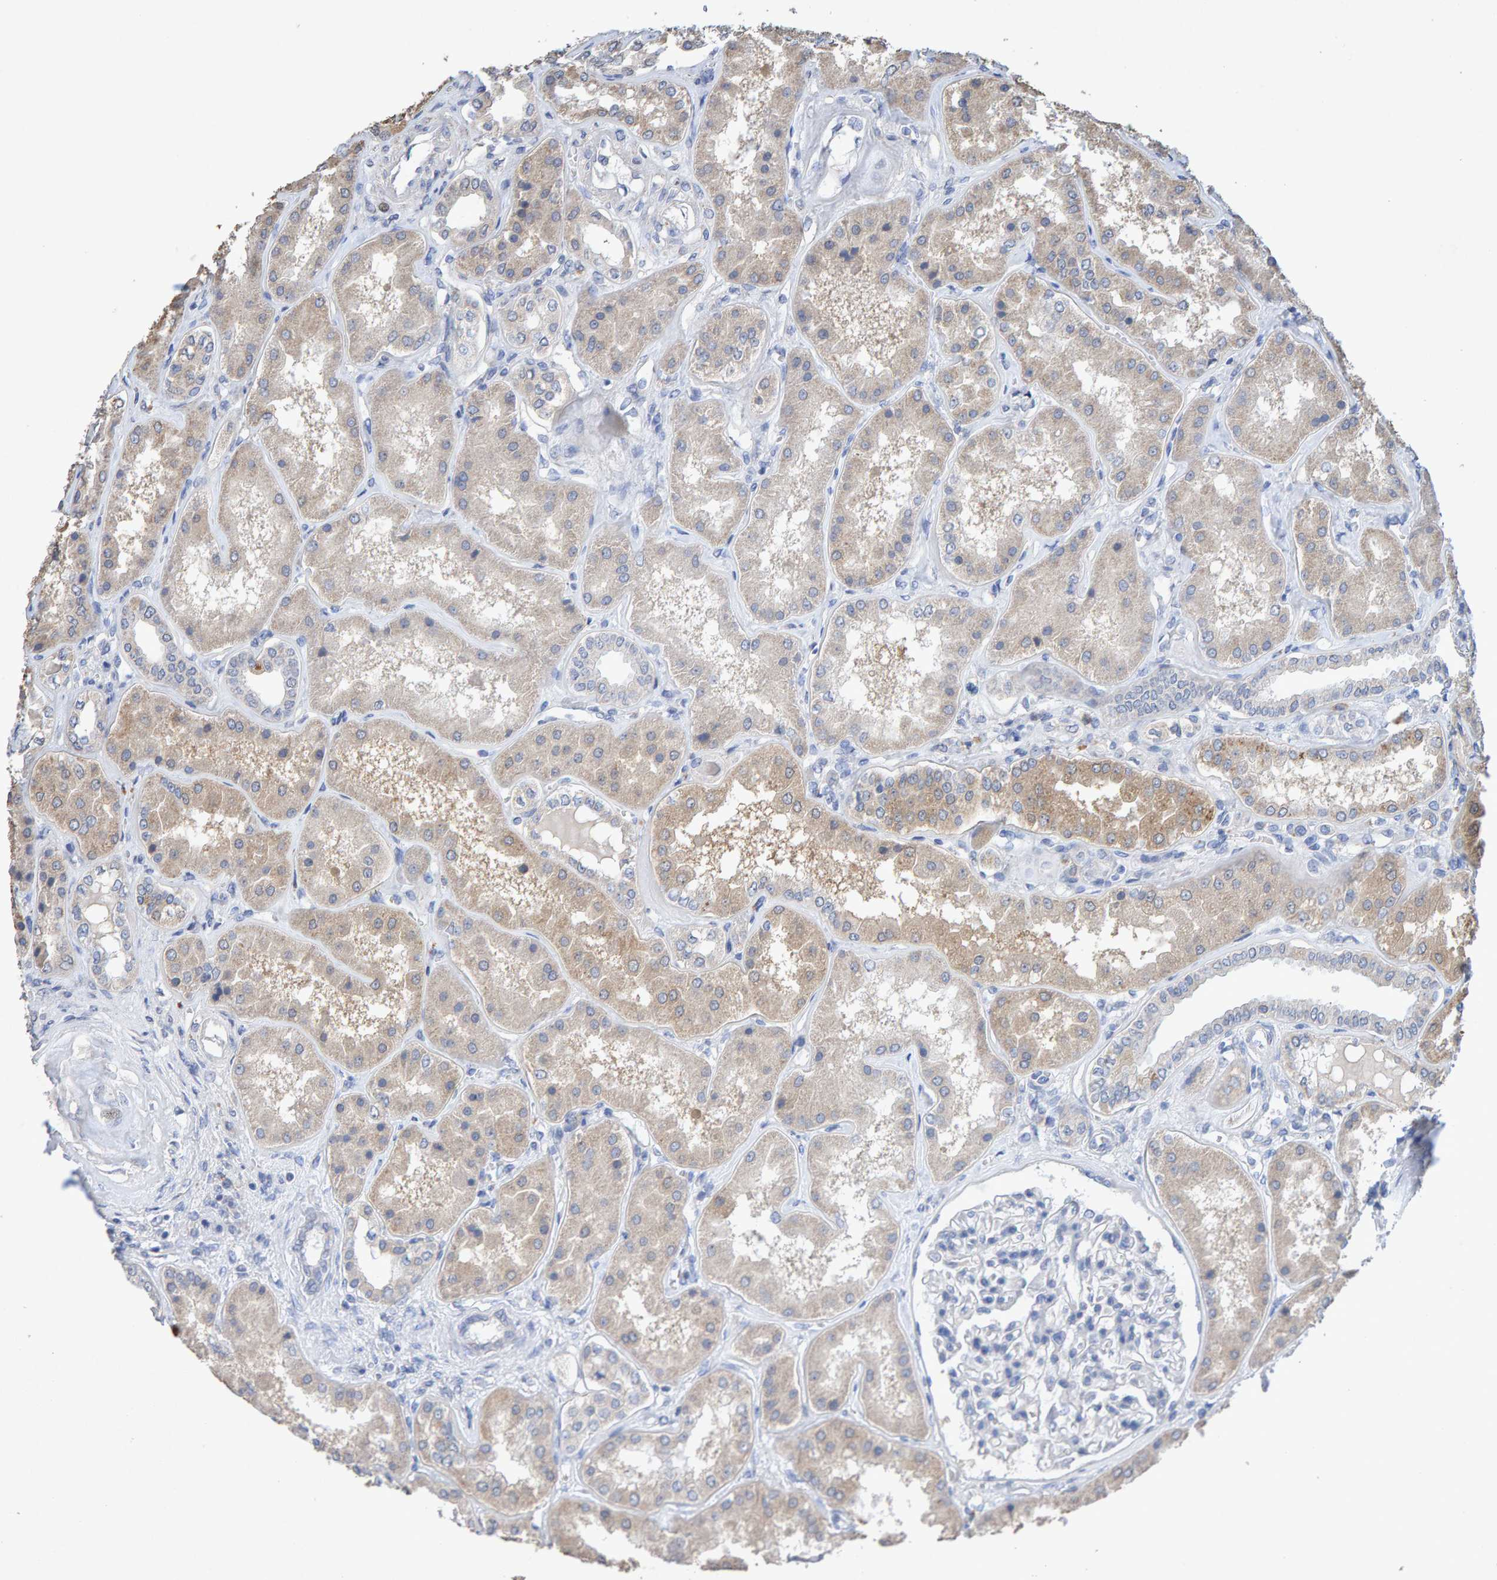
{"staining": {"intensity": "negative", "quantity": "none", "location": "none"}, "tissue": "kidney", "cell_type": "Cells in glomeruli", "image_type": "normal", "snomed": [{"axis": "morphology", "description": "Normal tissue, NOS"}, {"axis": "topography", "description": "Kidney"}], "caption": "Immunohistochemical staining of benign human kidney shows no significant positivity in cells in glomeruli.", "gene": "CTH", "patient": {"sex": "female", "age": 56}}